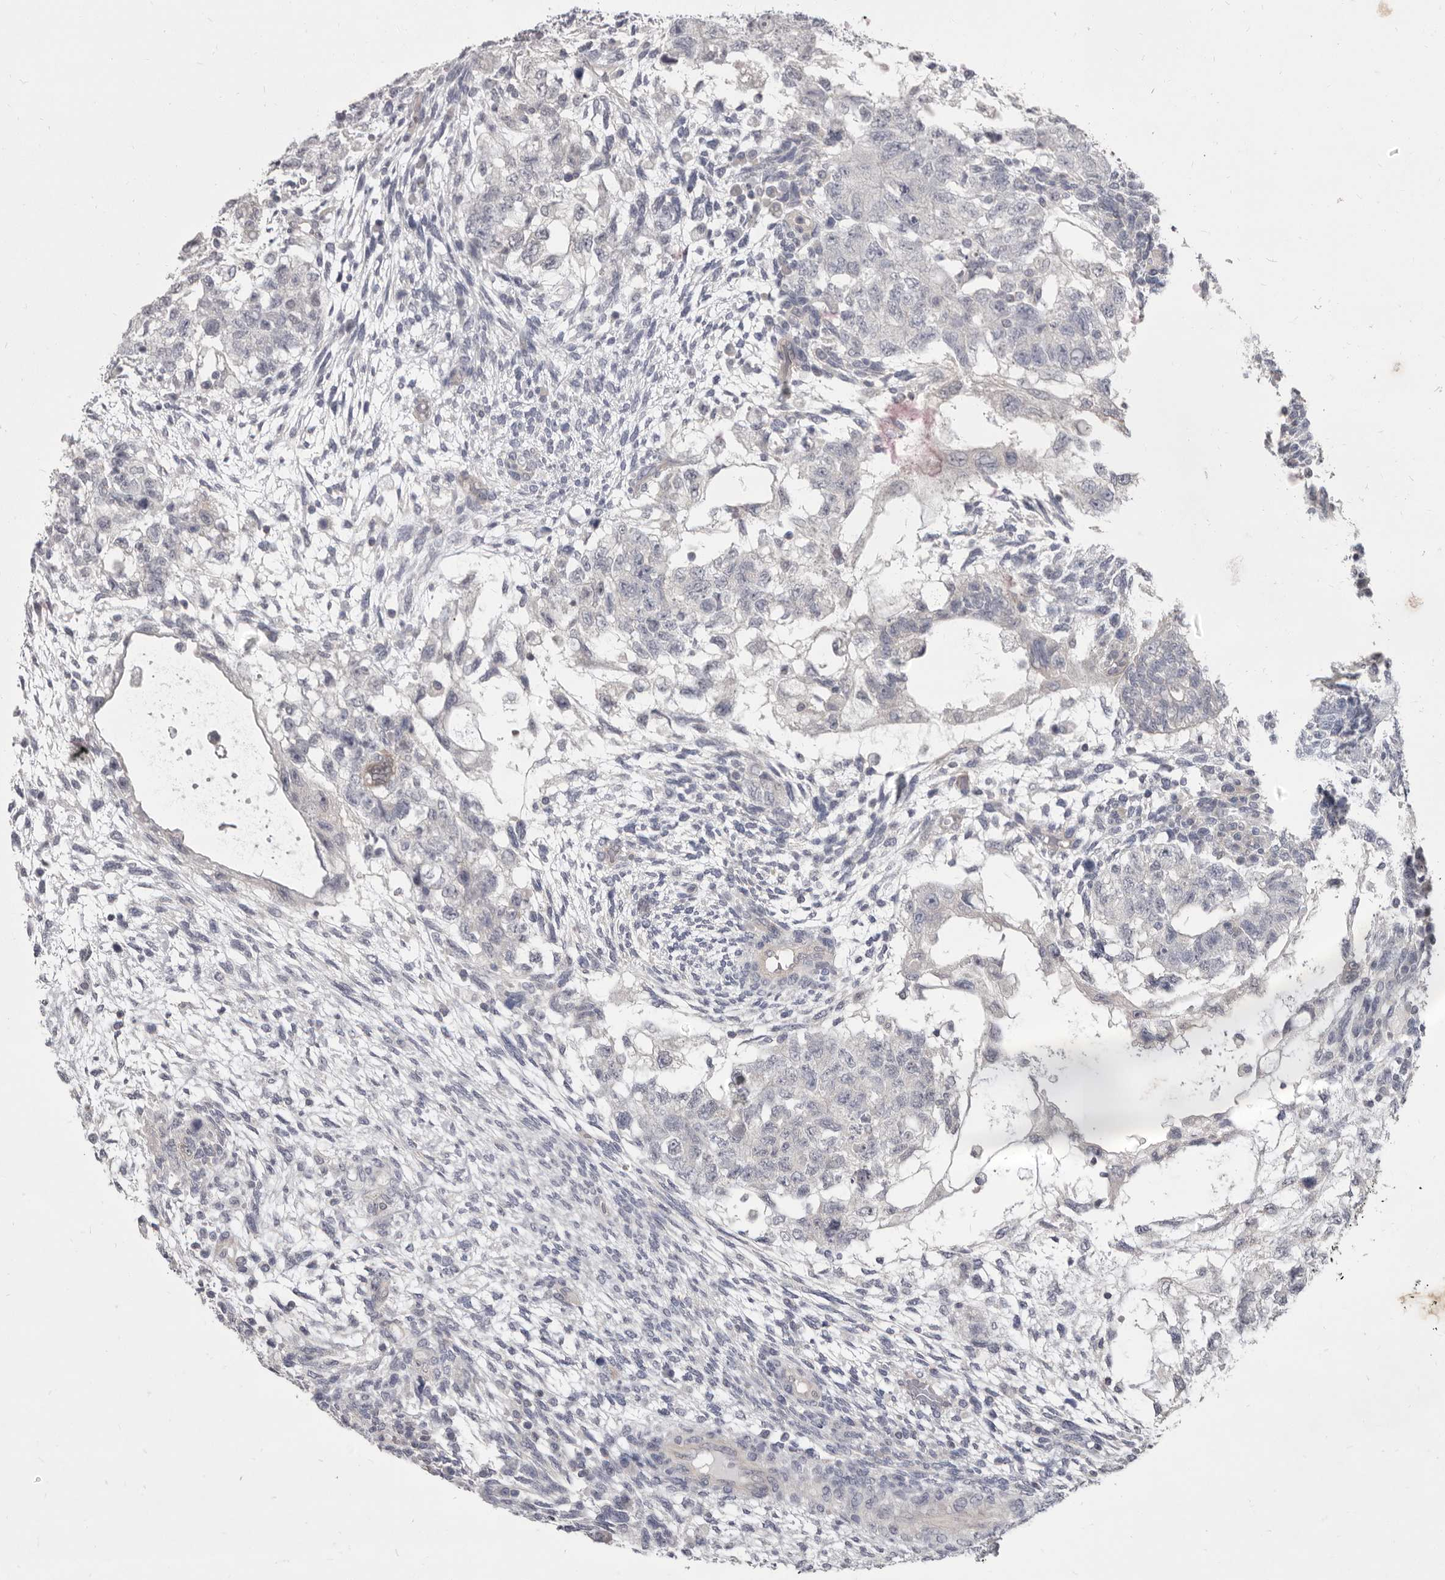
{"staining": {"intensity": "negative", "quantity": "none", "location": "none"}, "tissue": "testis cancer", "cell_type": "Tumor cells", "image_type": "cancer", "snomed": [{"axis": "morphology", "description": "Normal tissue, NOS"}, {"axis": "morphology", "description": "Carcinoma, Embryonal, NOS"}, {"axis": "topography", "description": "Testis"}], "caption": "Immunohistochemical staining of testis embryonal carcinoma exhibits no significant expression in tumor cells.", "gene": "GSK3B", "patient": {"sex": "male", "age": 36}}